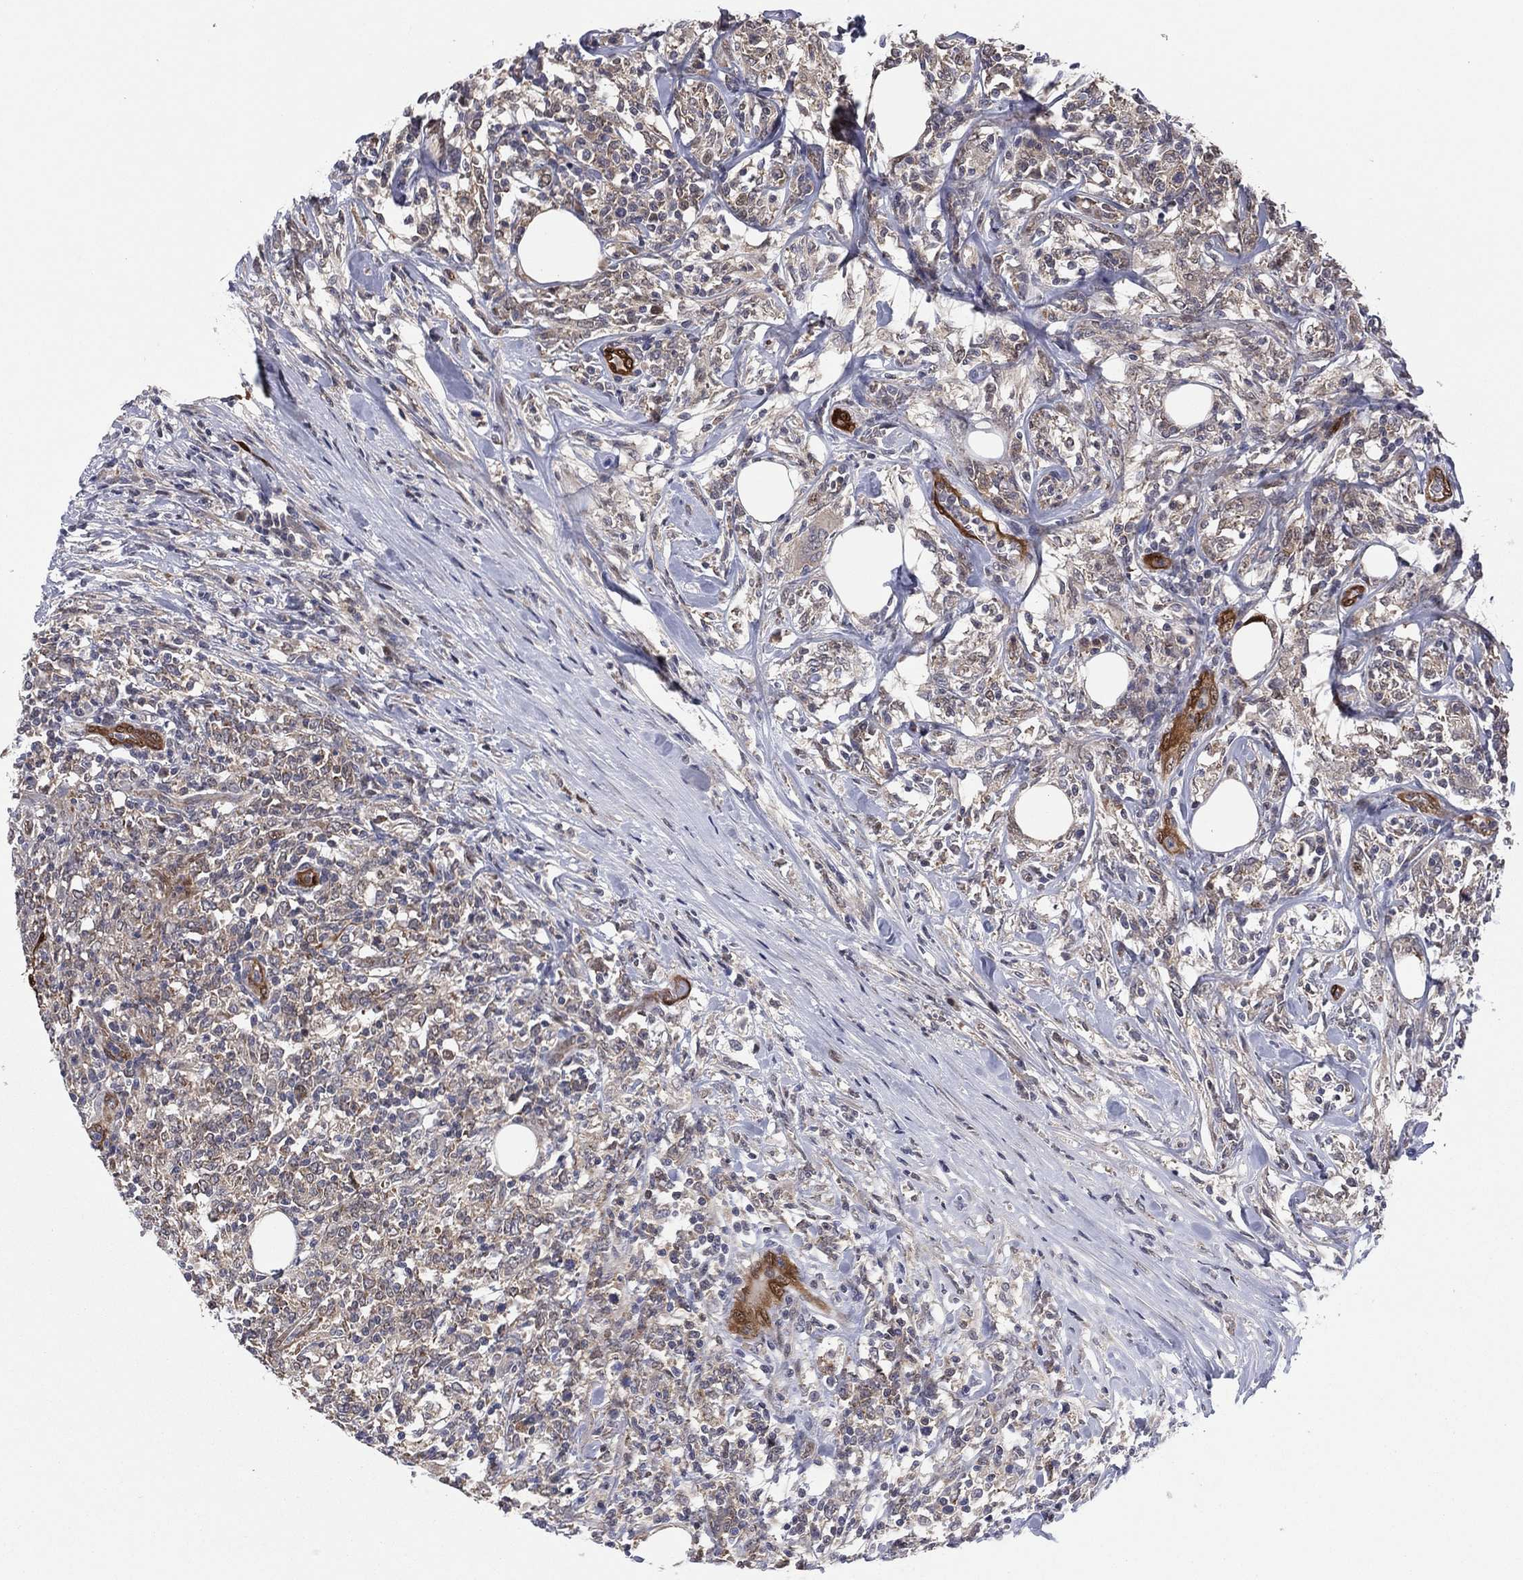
{"staining": {"intensity": "negative", "quantity": "none", "location": "none"}, "tissue": "lymphoma", "cell_type": "Tumor cells", "image_type": "cancer", "snomed": [{"axis": "morphology", "description": "Malignant lymphoma, non-Hodgkin's type, High grade"}, {"axis": "topography", "description": "Lymph node"}], "caption": "Lymphoma was stained to show a protein in brown. There is no significant positivity in tumor cells.", "gene": "SNCG", "patient": {"sex": "female", "age": 84}}